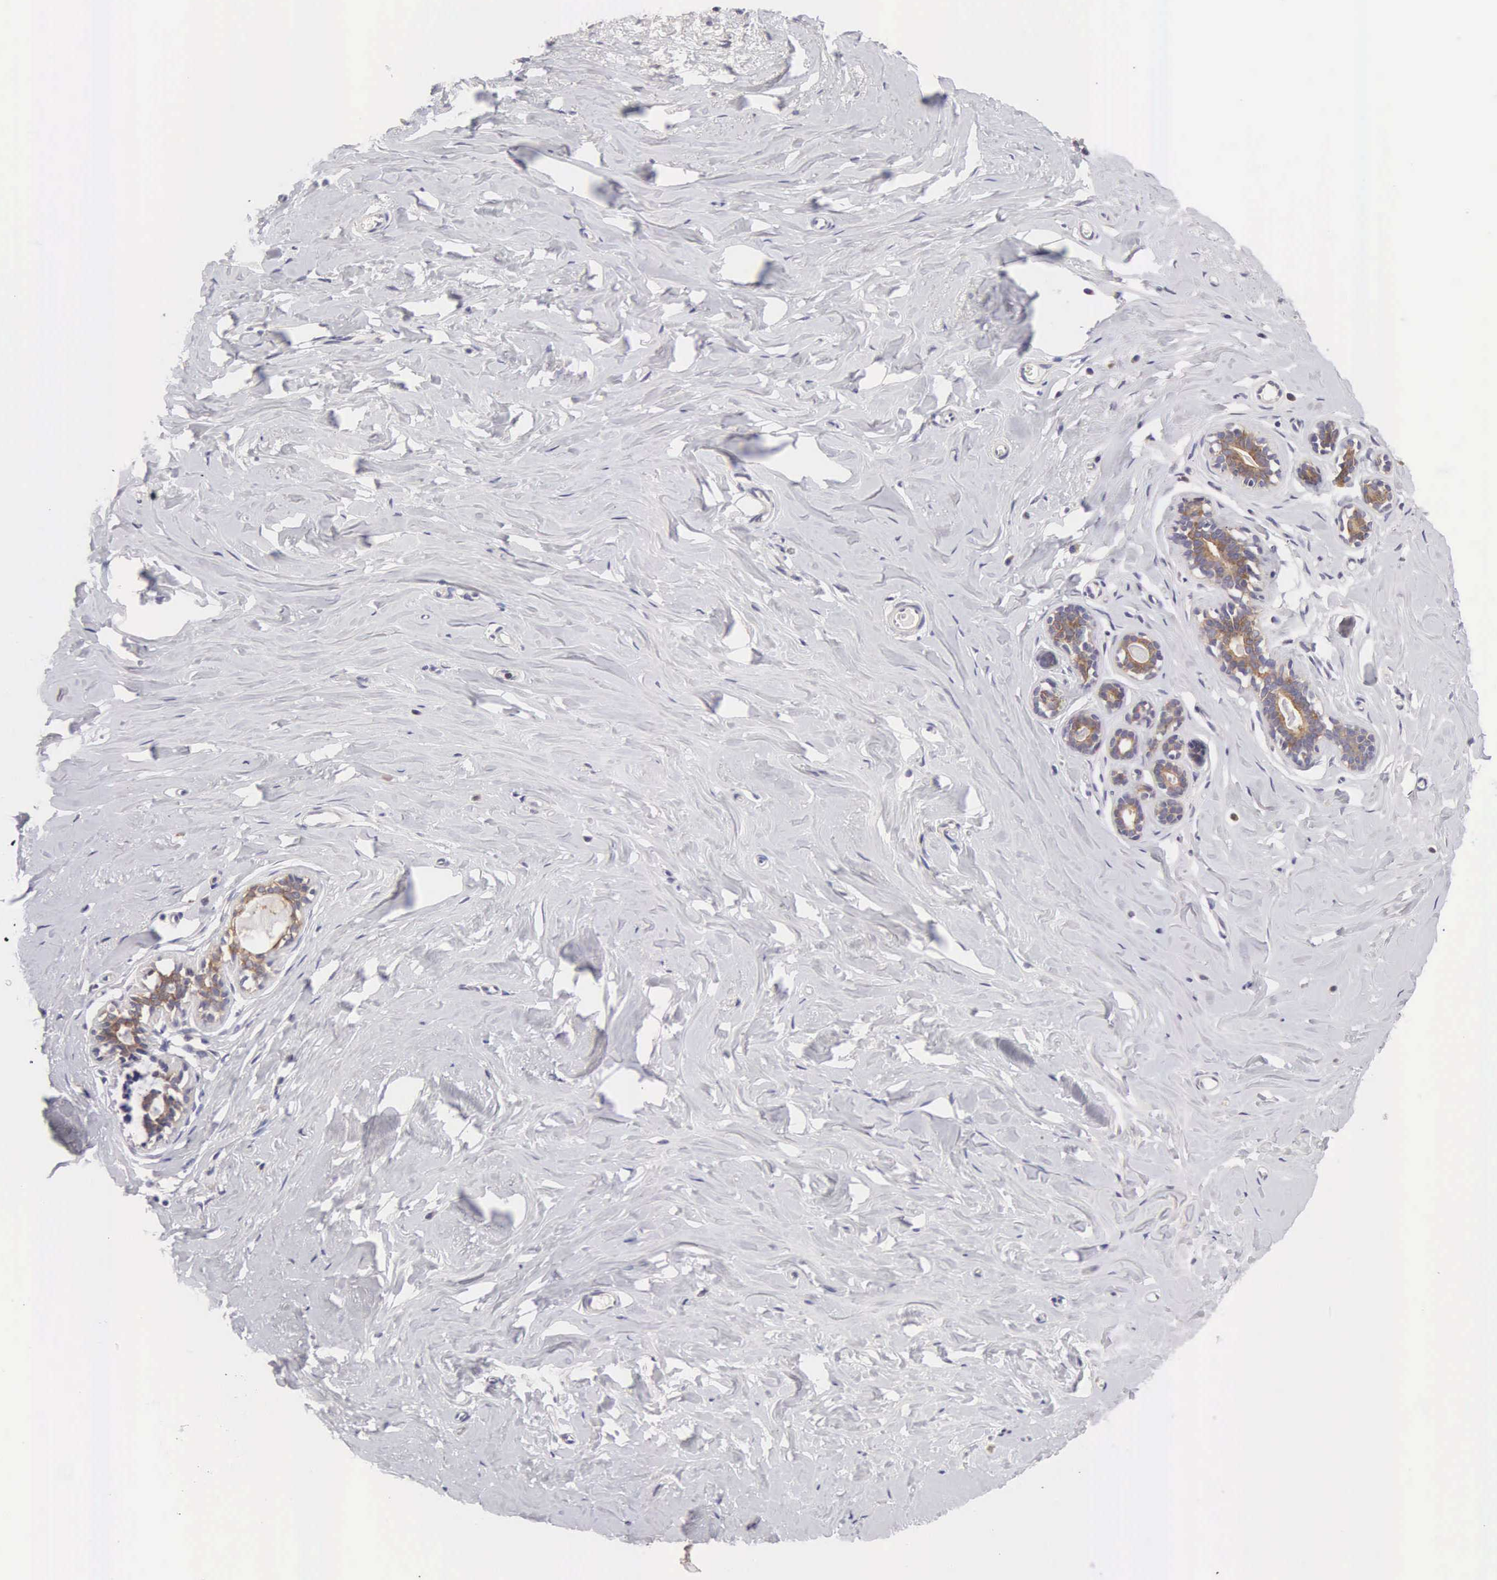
{"staining": {"intensity": "negative", "quantity": "none", "location": "none"}, "tissue": "breast", "cell_type": "Adipocytes", "image_type": "normal", "snomed": [{"axis": "morphology", "description": "Normal tissue, NOS"}, {"axis": "topography", "description": "Breast"}], "caption": "DAB immunohistochemical staining of benign human breast exhibits no significant staining in adipocytes.", "gene": "TXLNG", "patient": {"sex": "female", "age": 45}}